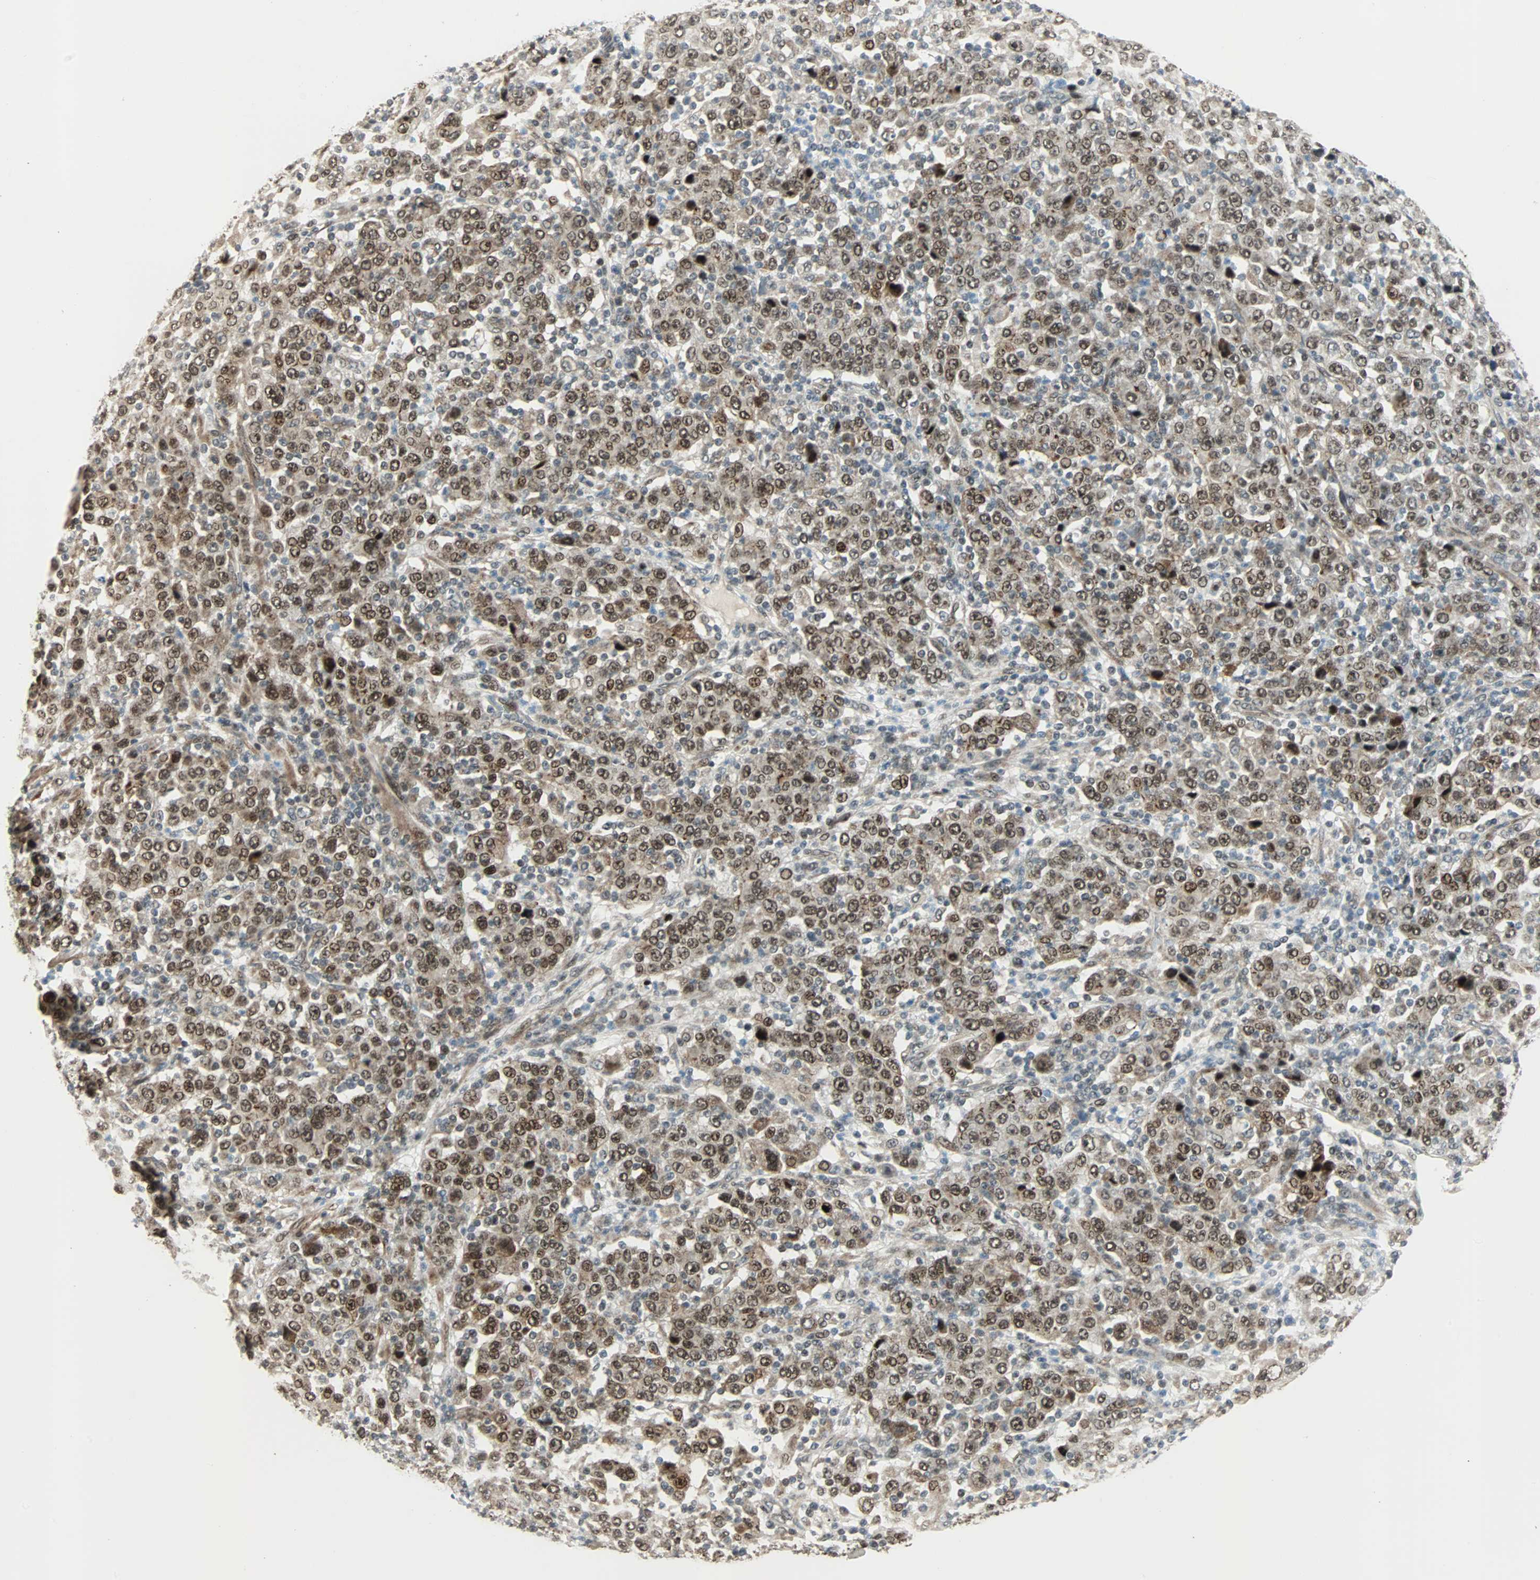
{"staining": {"intensity": "moderate", "quantity": ">75%", "location": "cytoplasmic/membranous,nuclear"}, "tissue": "stomach cancer", "cell_type": "Tumor cells", "image_type": "cancer", "snomed": [{"axis": "morphology", "description": "Normal tissue, NOS"}, {"axis": "morphology", "description": "Adenocarcinoma, NOS"}, {"axis": "topography", "description": "Stomach, upper"}, {"axis": "topography", "description": "Stomach"}], "caption": "Tumor cells display medium levels of moderate cytoplasmic/membranous and nuclear staining in about >75% of cells in adenocarcinoma (stomach).", "gene": "CBX4", "patient": {"sex": "male", "age": 59}}